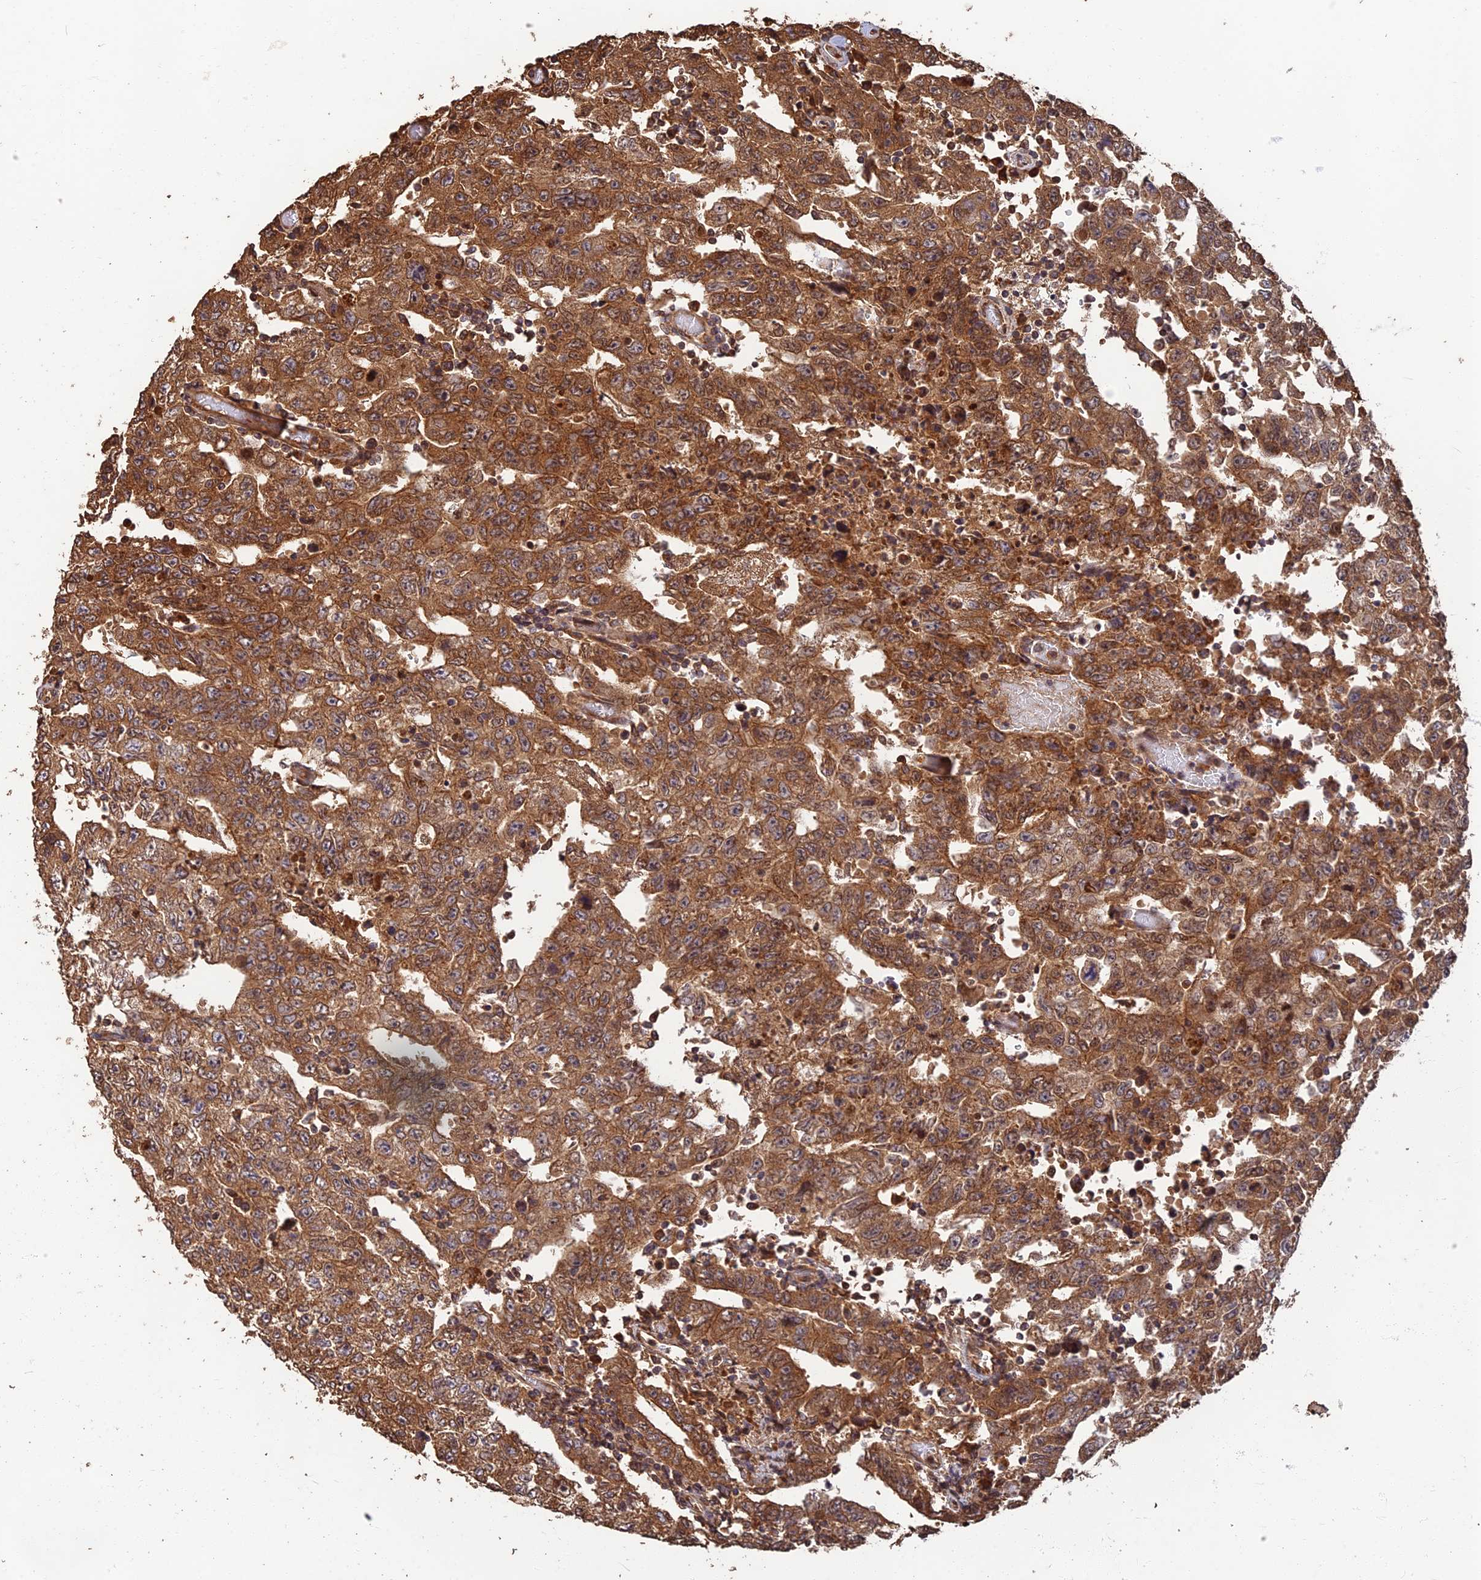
{"staining": {"intensity": "moderate", "quantity": ">75%", "location": "cytoplasmic/membranous"}, "tissue": "testis cancer", "cell_type": "Tumor cells", "image_type": "cancer", "snomed": [{"axis": "morphology", "description": "Carcinoma, Embryonal, NOS"}, {"axis": "topography", "description": "Testis"}], "caption": "Embryonal carcinoma (testis) was stained to show a protein in brown. There is medium levels of moderate cytoplasmic/membranous positivity in about >75% of tumor cells.", "gene": "CORO1C", "patient": {"sex": "male", "age": 26}}